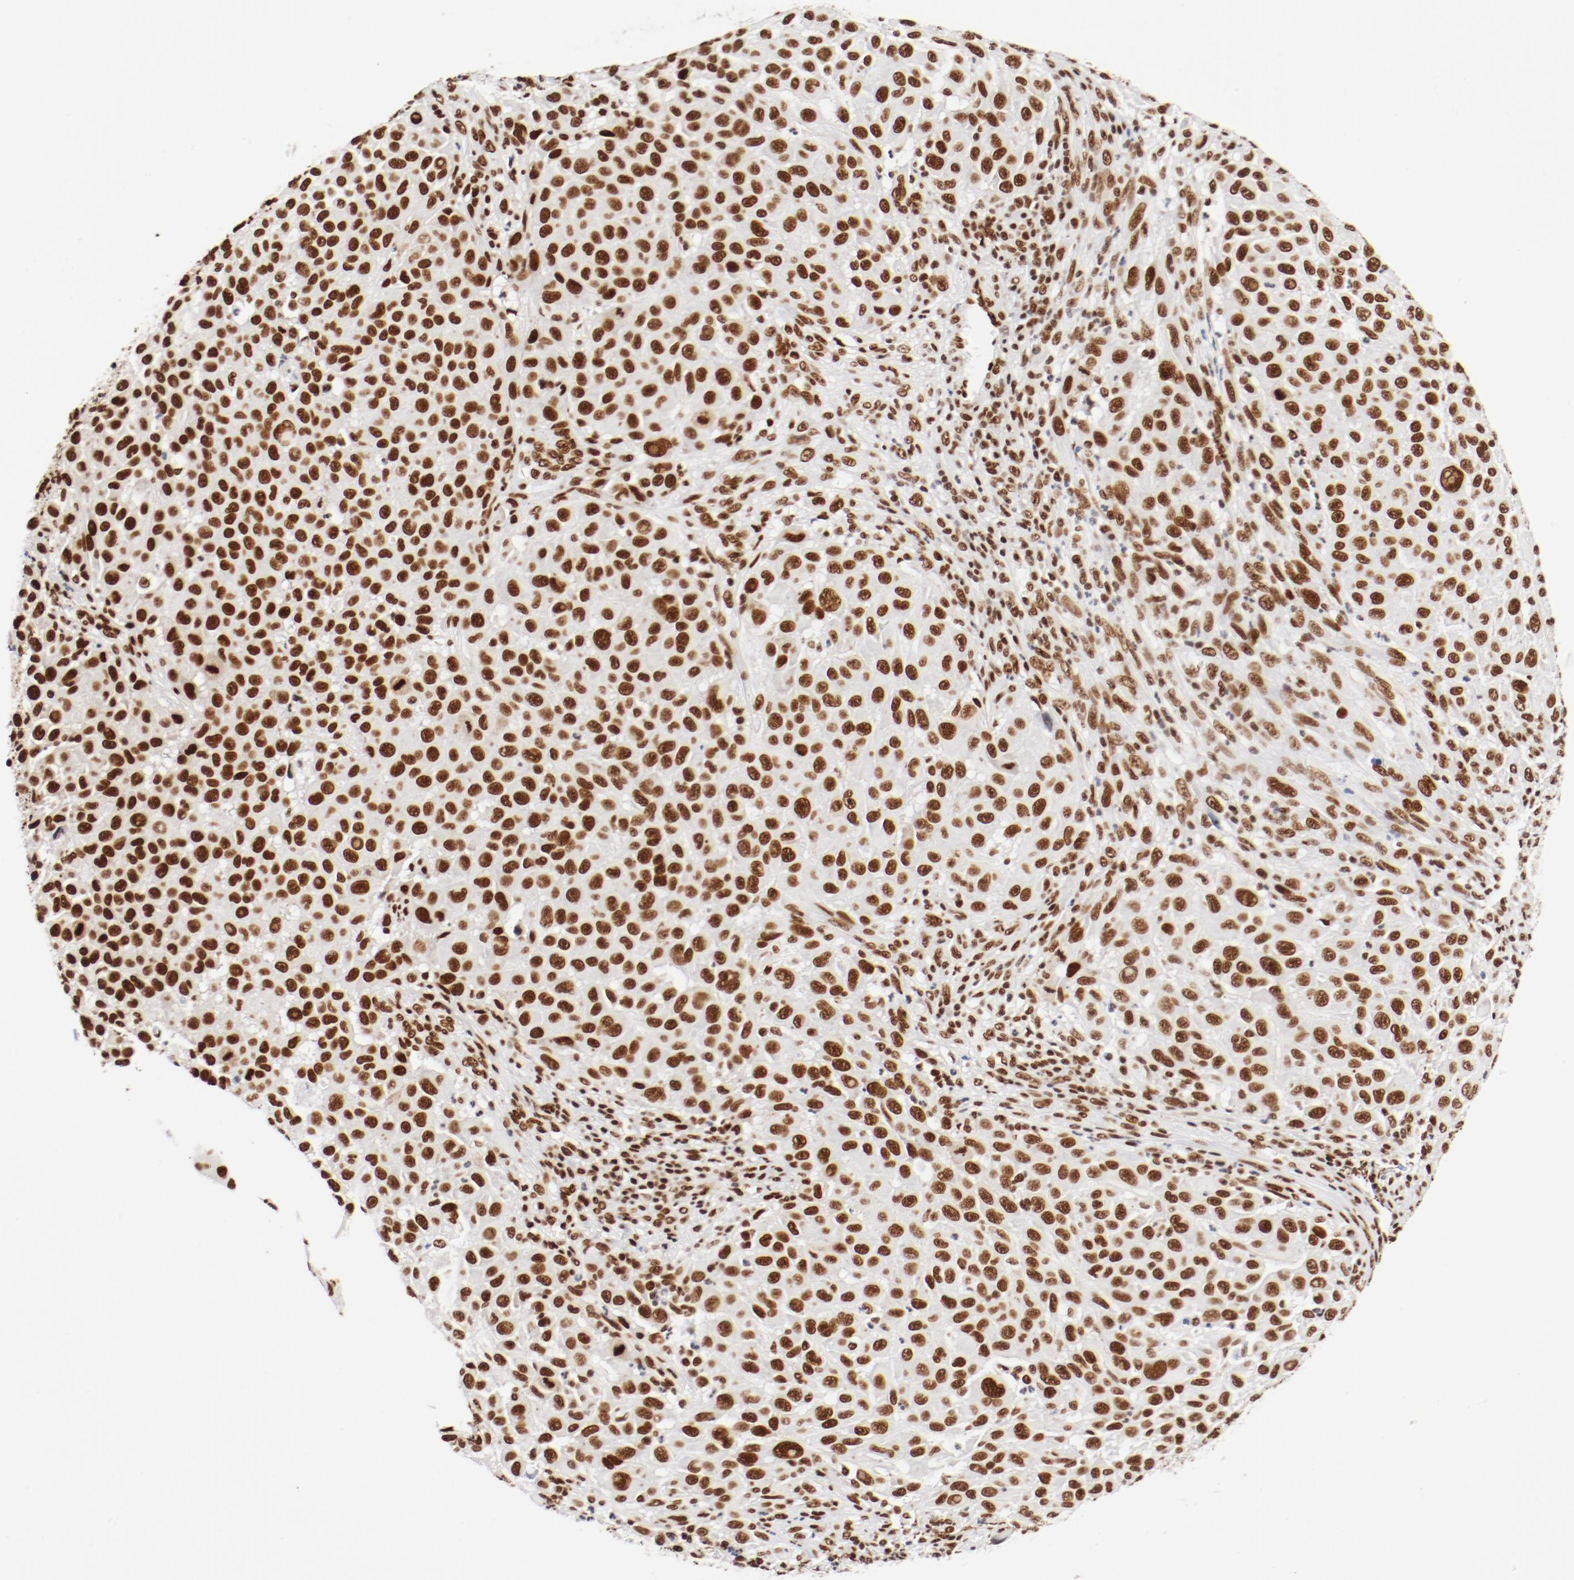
{"staining": {"intensity": "moderate", "quantity": ">75%", "location": "nuclear"}, "tissue": "melanoma", "cell_type": "Tumor cells", "image_type": "cancer", "snomed": [{"axis": "morphology", "description": "Malignant melanoma, Metastatic site"}, {"axis": "topography", "description": "Lymph node"}], "caption": "Human melanoma stained for a protein (brown) displays moderate nuclear positive expression in about >75% of tumor cells.", "gene": "CTBP1", "patient": {"sex": "male", "age": 61}}